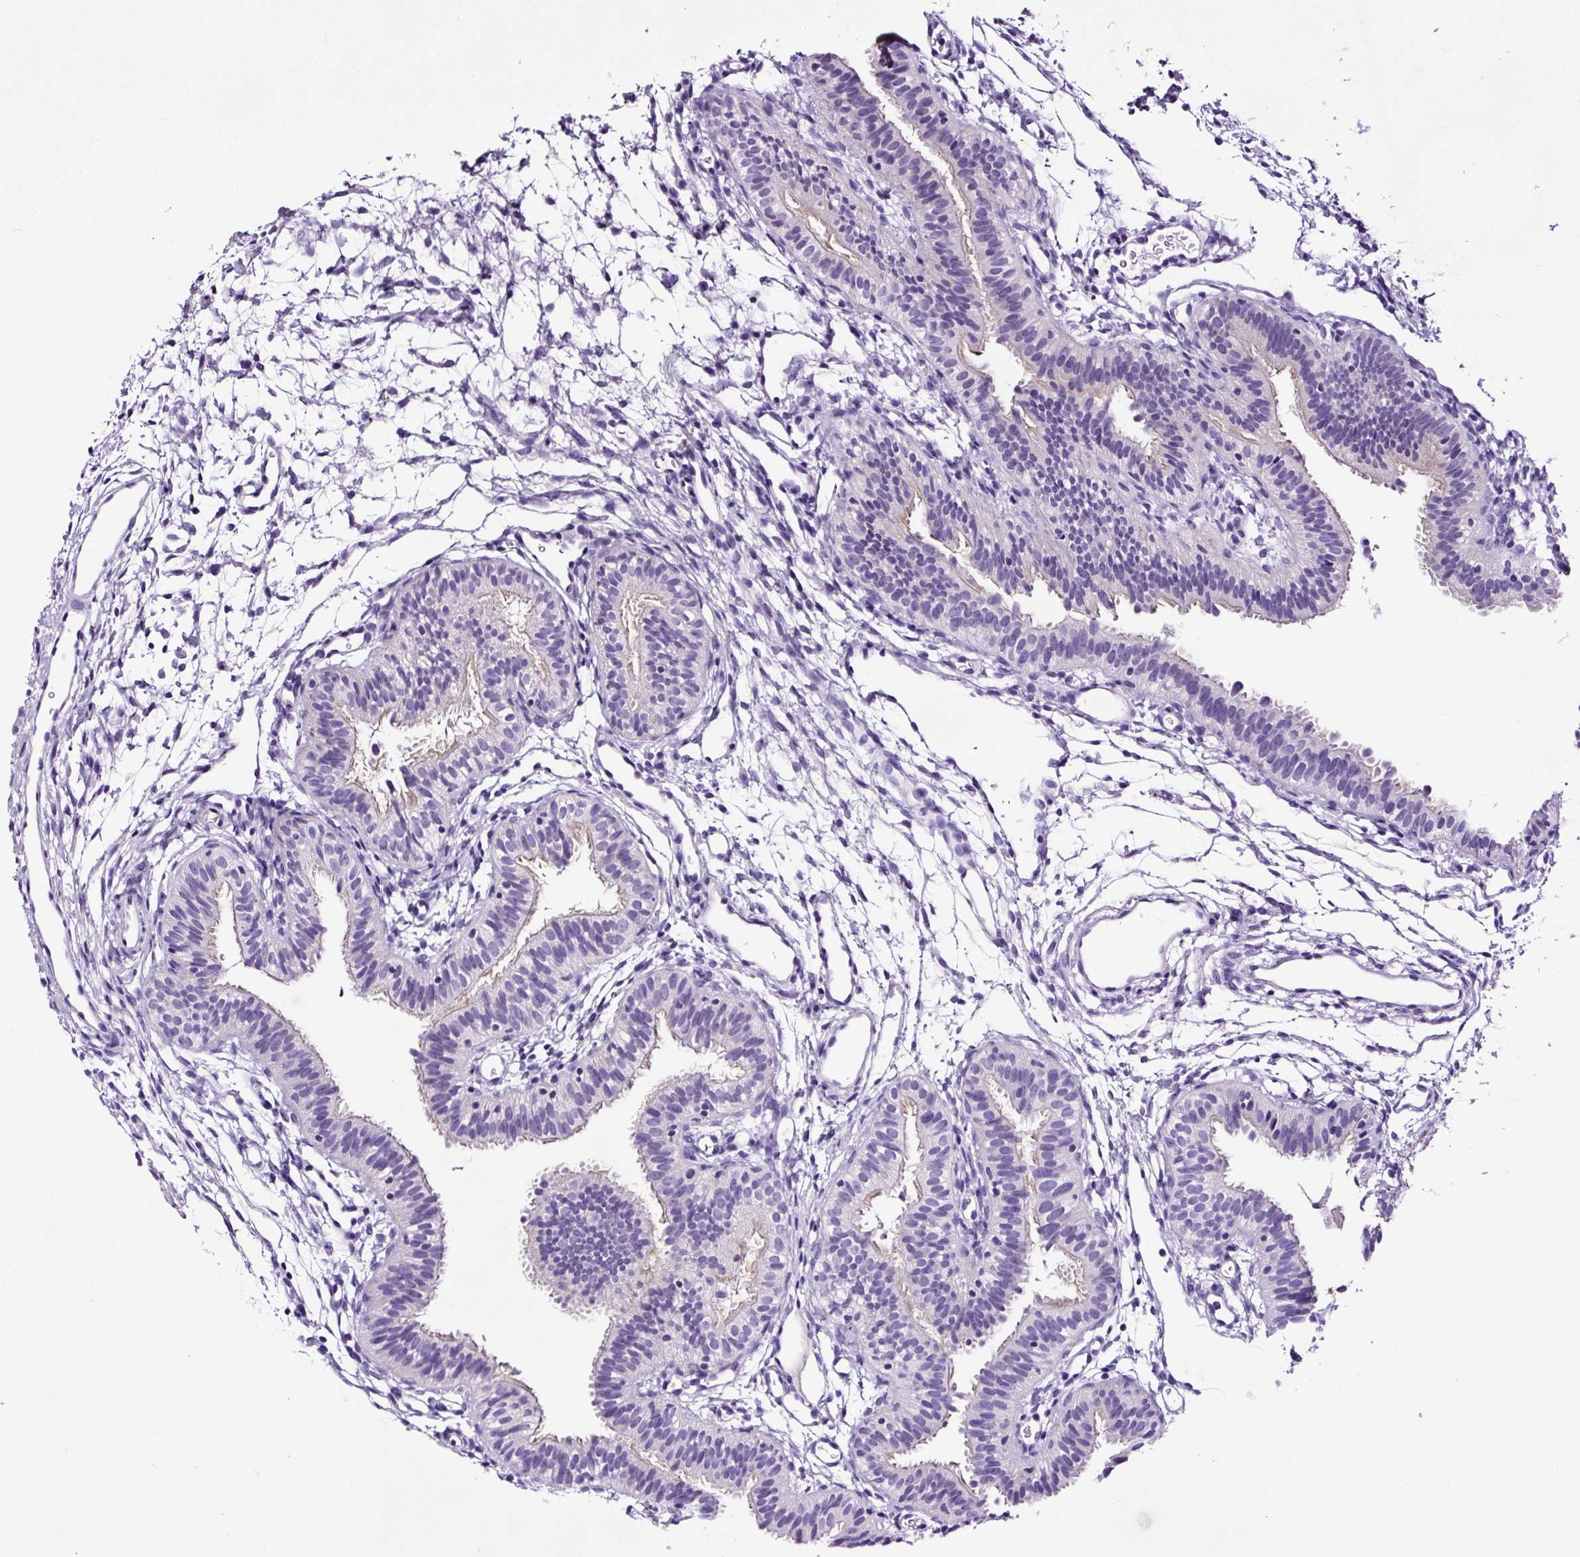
{"staining": {"intensity": "negative", "quantity": "none", "location": "none"}, "tissue": "fallopian tube", "cell_type": "Glandular cells", "image_type": "normal", "snomed": [{"axis": "morphology", "description": "Normal tissue, NOS"}, {"axis": "topography", "description": "Fallopian tube"}], "caption": "Glandular cells are negative for brown protein staining in unremarkable fallopian tube.", "gene": "FBXL7", "patient": {"sex": "female", "age": 35}}